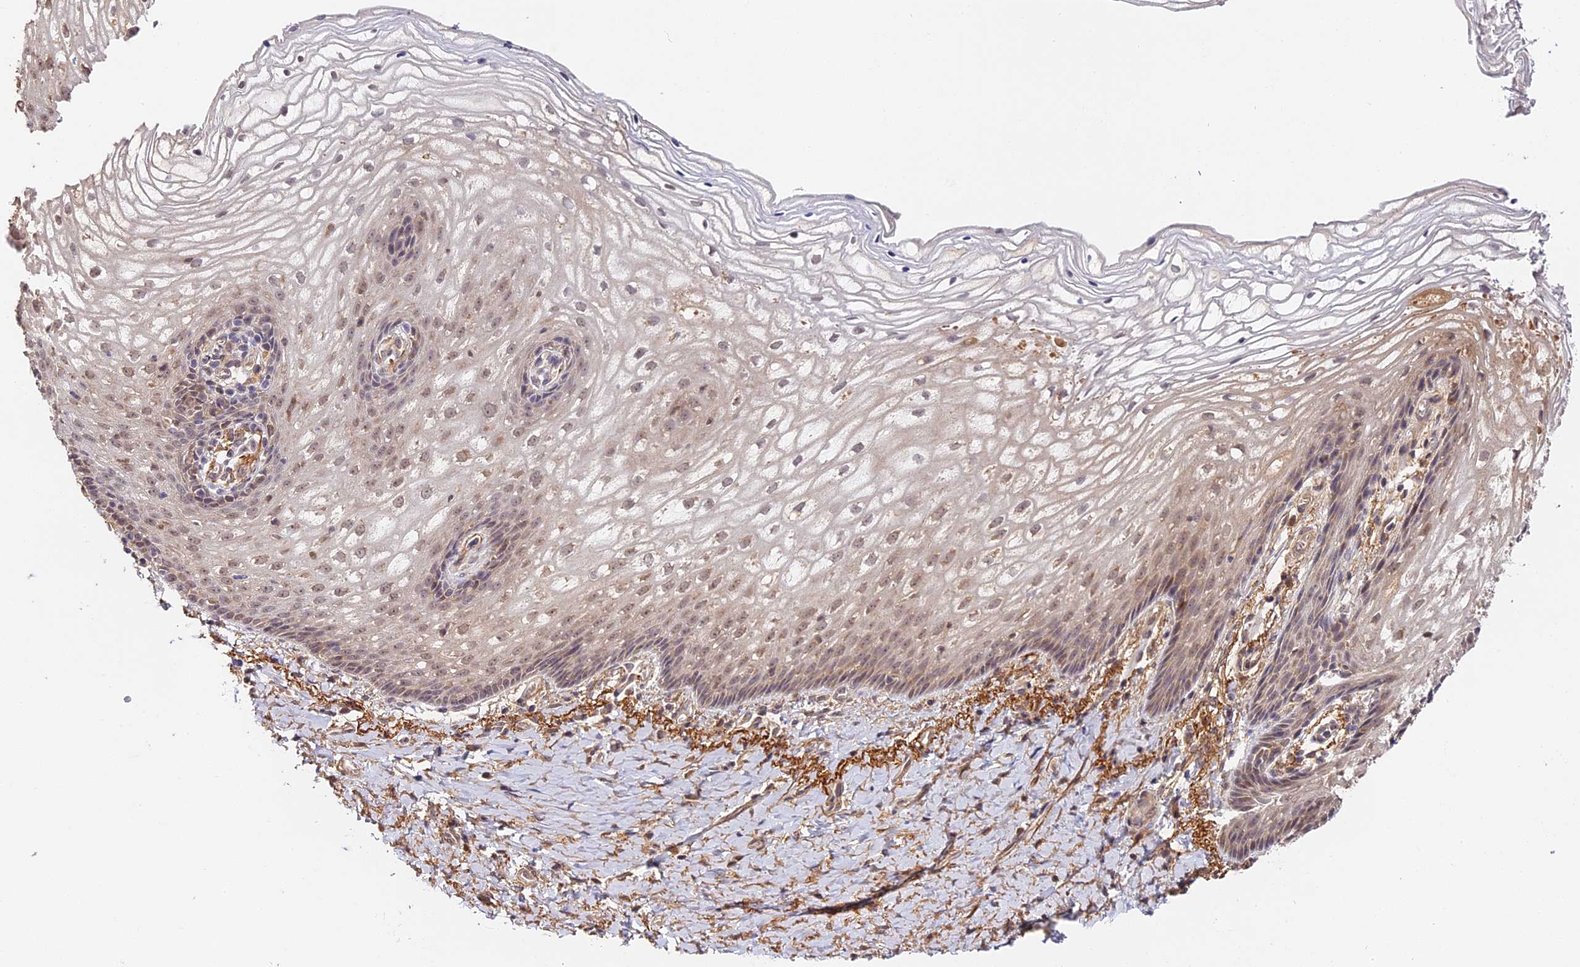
{"staining": {"intensity": "weak", "quantity": "<25%", "location": "nuclear"}, "tissue": "vagina", "cell_type": "Squamous epithelial cells", "image_type": "normal", "snomed": [{"axis": "morphology", "description": "Normal tissue, NOS"}, {"axis": "topography", "description": "Vagina"}], "caption": "Immunohistochemistry (IHC) micrograph of unremarkable vagina: vagina stained with DAB (3,3'-diaminobenzidine) exhibits no significant protein expression in squamous epithelial cells.", "gene": "IMPACT", "patient": {"sex": "female", "age": 60}}